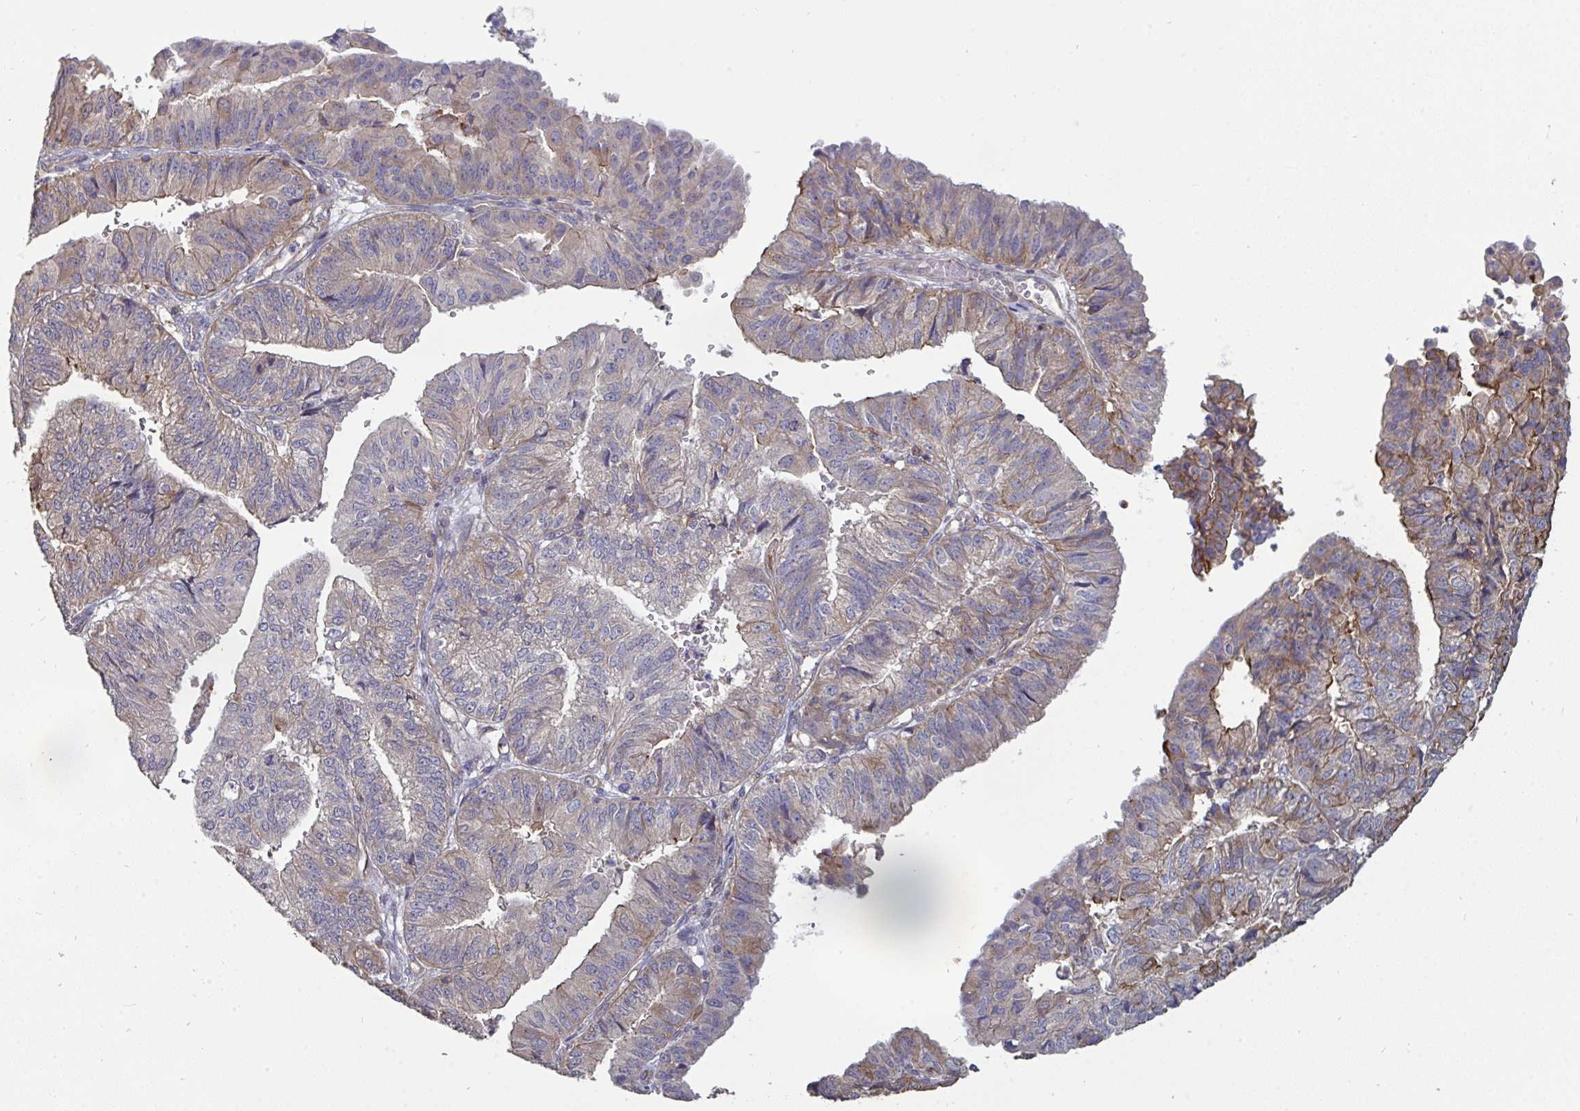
{"staining": {"intensity": "negative", "quantity": "none", "location": "none"}, "tissue": "endometrial cancer", "cell_type": "Tumor cells", "image_type": "cancer", "snomed": [{"axis": "morphology", "description": "Adenocarcinoma, NOS"}, {"axis": "topography", "description": "Endometrium"}], "caption": "Micrograph shows no significant protein staining in tumor cells of endometrial adenocarcinoma.", "gene": "ISCU", "patient": {"sex": "female", "age": 56}}